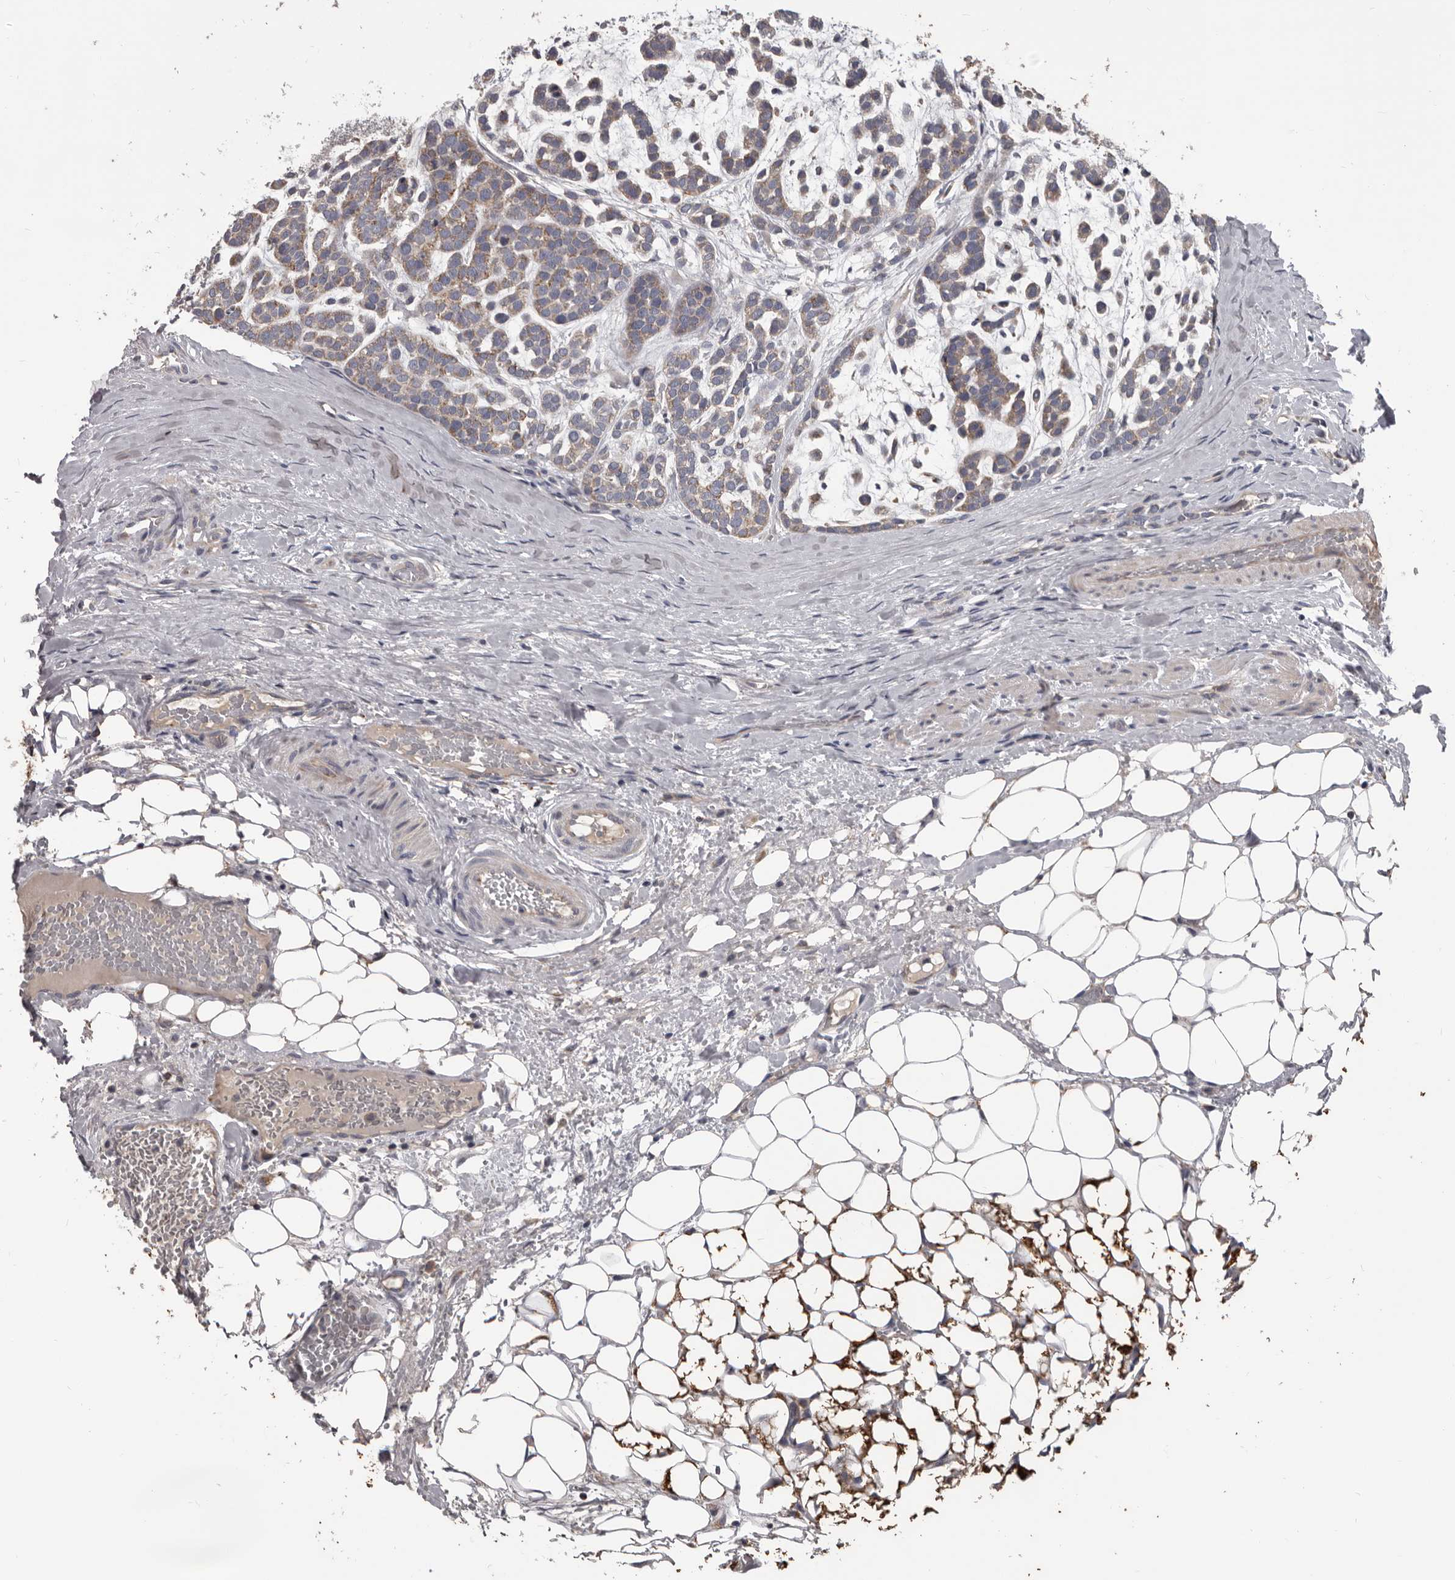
{"staining": {"intensity": "weak", "quantity": ">75%", "location": "cytoplasmic/membranous"}, "tissue": "head and neck cancer", "cell_type": "Tumor cells", "image_type": "cancer", "snomed": [{"axis": "morphology", "description": "Adenocarcinoma, NOS"}, {"axis": "morphology", "description": "Adenoma, NOS"}, {"axis": "topography", "description": "Head-Neck"}], "caption": "Immunohistochemical staining of human head and neck cancer (adenoma) reveals low levels of weak cytoplasmic/membranous protein expression in about >75% of tumor cells.", "gene": "ALDH5A1", "patient": {"sex": "female", "age": 55}}